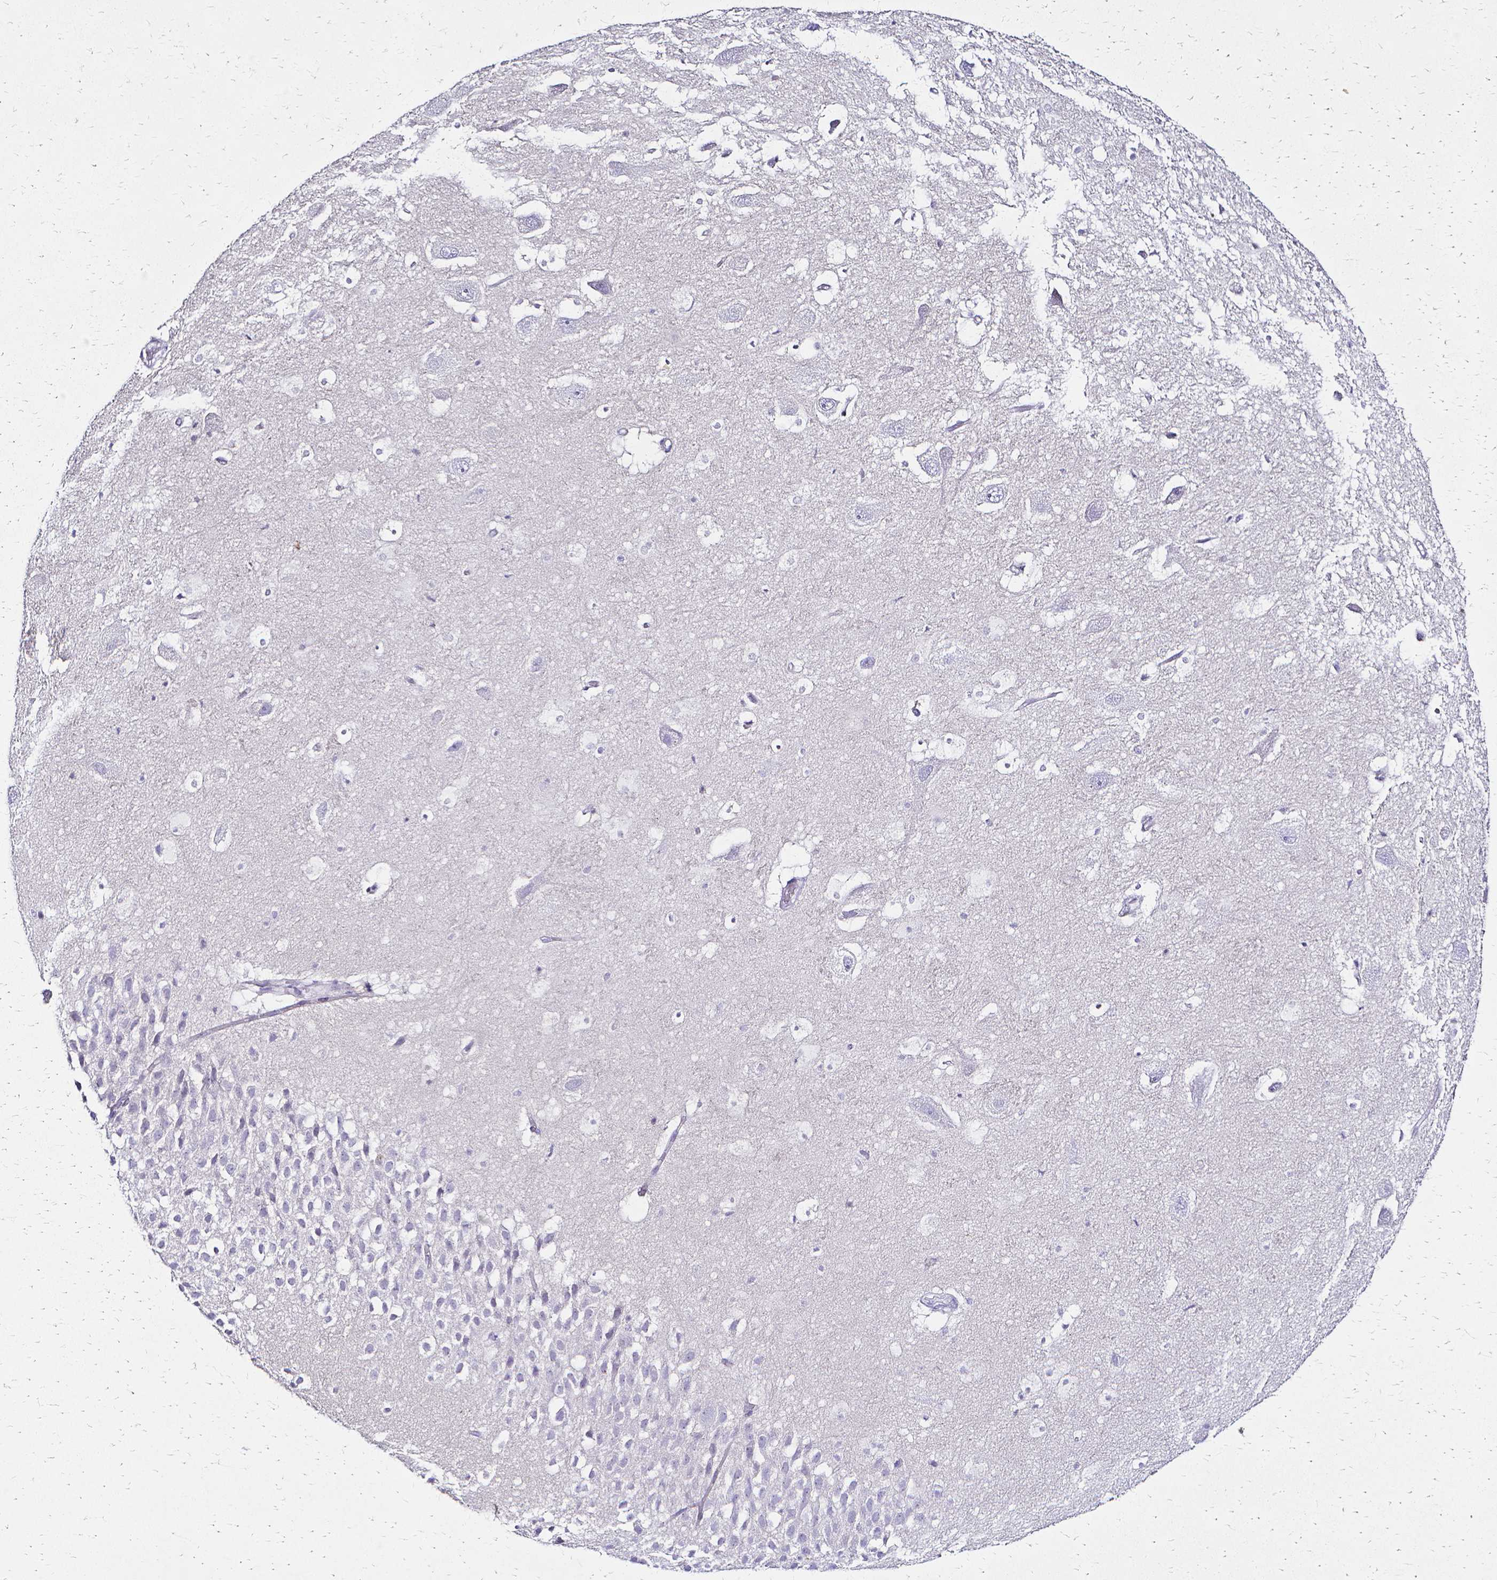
{"staining": {"intensity": "negative", "quantity": "none", "location": "none"}, "tissue": "hippocampus", "cell_type": "Glial cells", "image_type": "normal", "snomed": [{"axis": "morphology", "description": "Normal tissue, NOS"}, {"axis": "topography", "description": "Hippocampus"}], "caption": "This is a histopathology image of IHC staining of normal hippocampus, which shows no positivity in glial cells. Nuclei are stained in blue.", "gene": "CCNB1", "patient": {"sex": "male", "age": 26}}